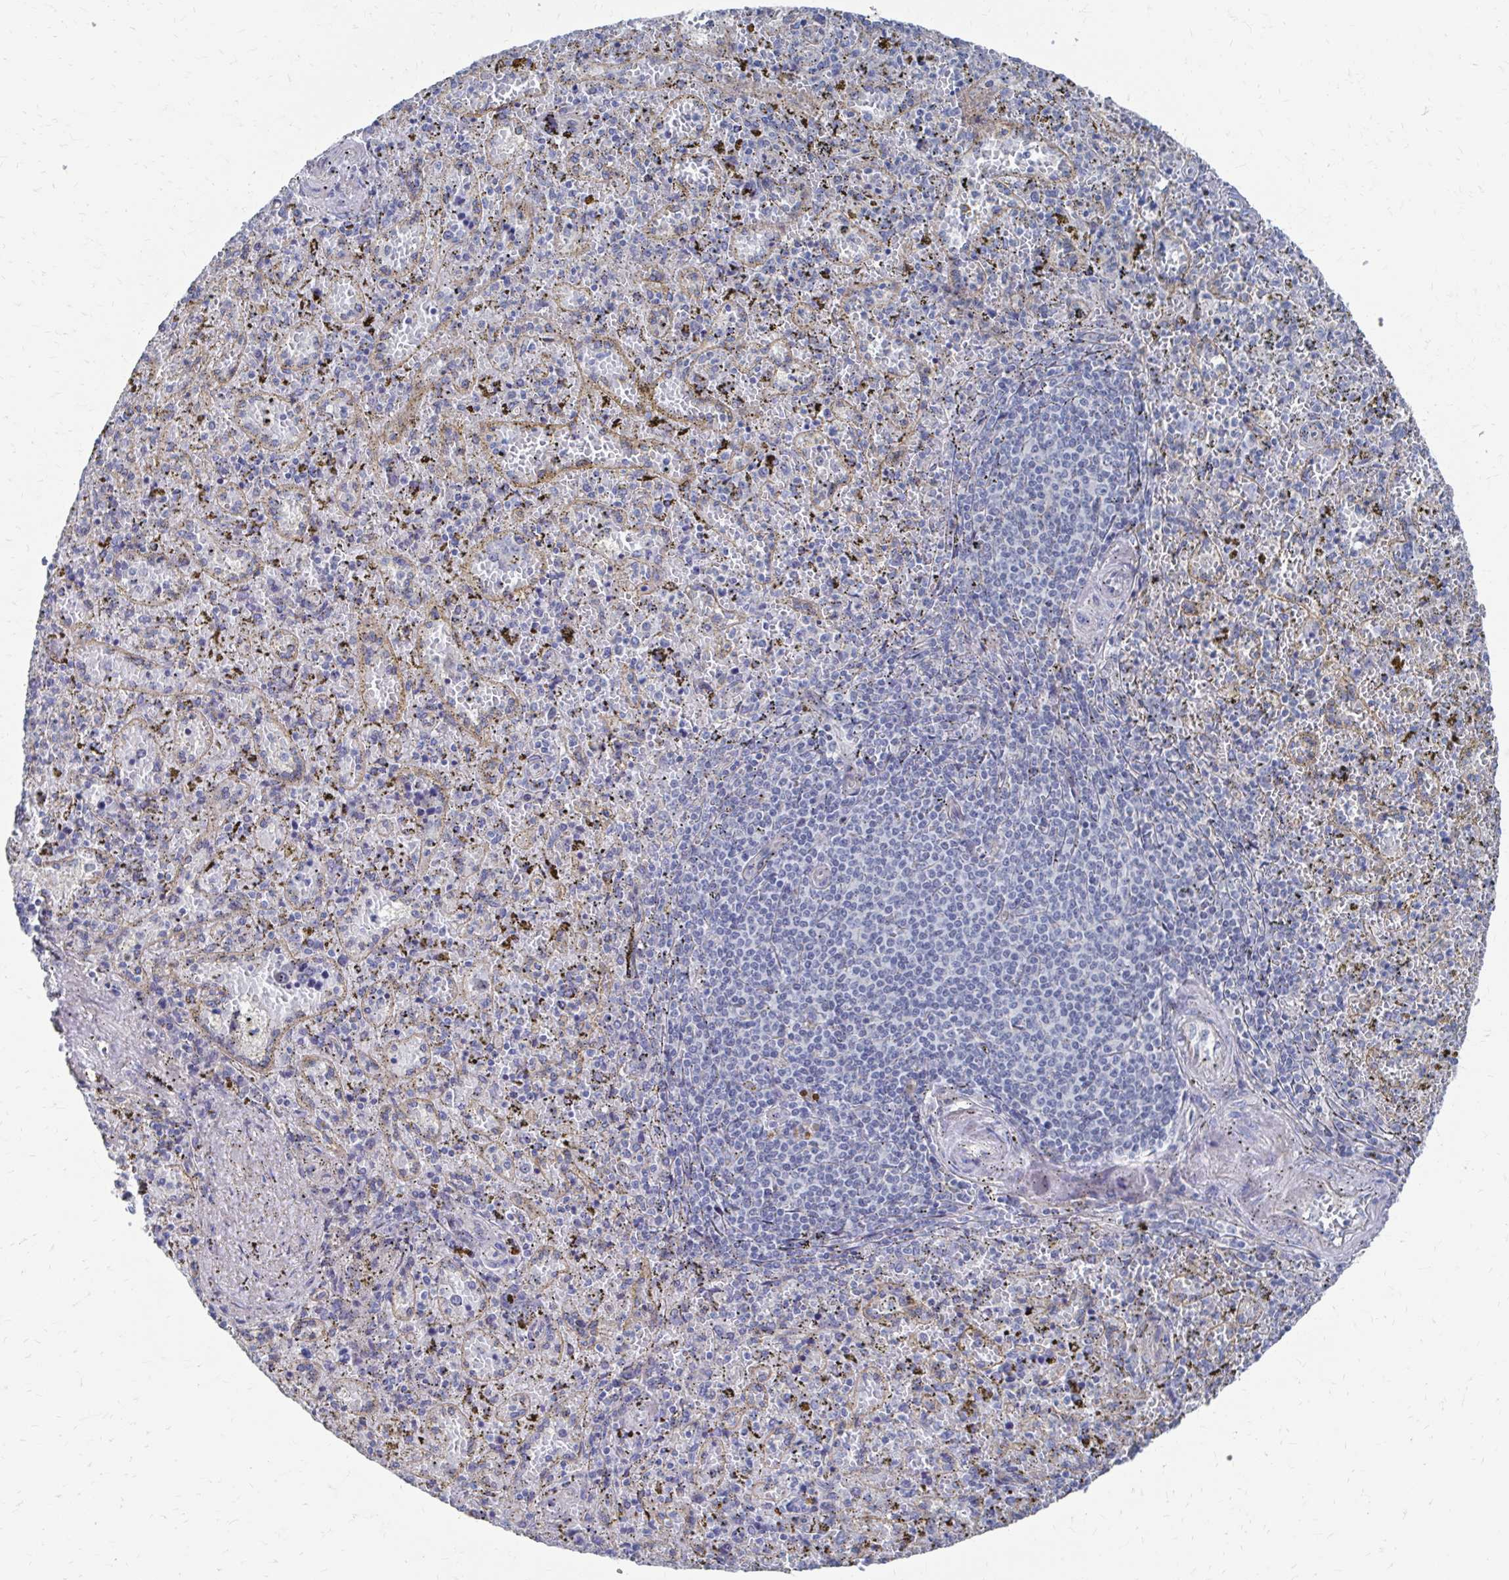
{"staining": {"intensity": "negative", "quantity": "none", "location": "none"}, "tissue": "spleen", "cell_type": "Cells in red pulp", "image_type": "normal", "snomed": [{"axis": "morphology", "description": "Normal tissue, NOS"}, {"axis": "topography", "description": "Spleen"}], "caption": "Spleen stained for a protein using immunohistochemistry (IHC) reveals no expression cells in red pulp.", "gene": "PLEKHG7", "patient": {"sex": "female", "age": 50}}